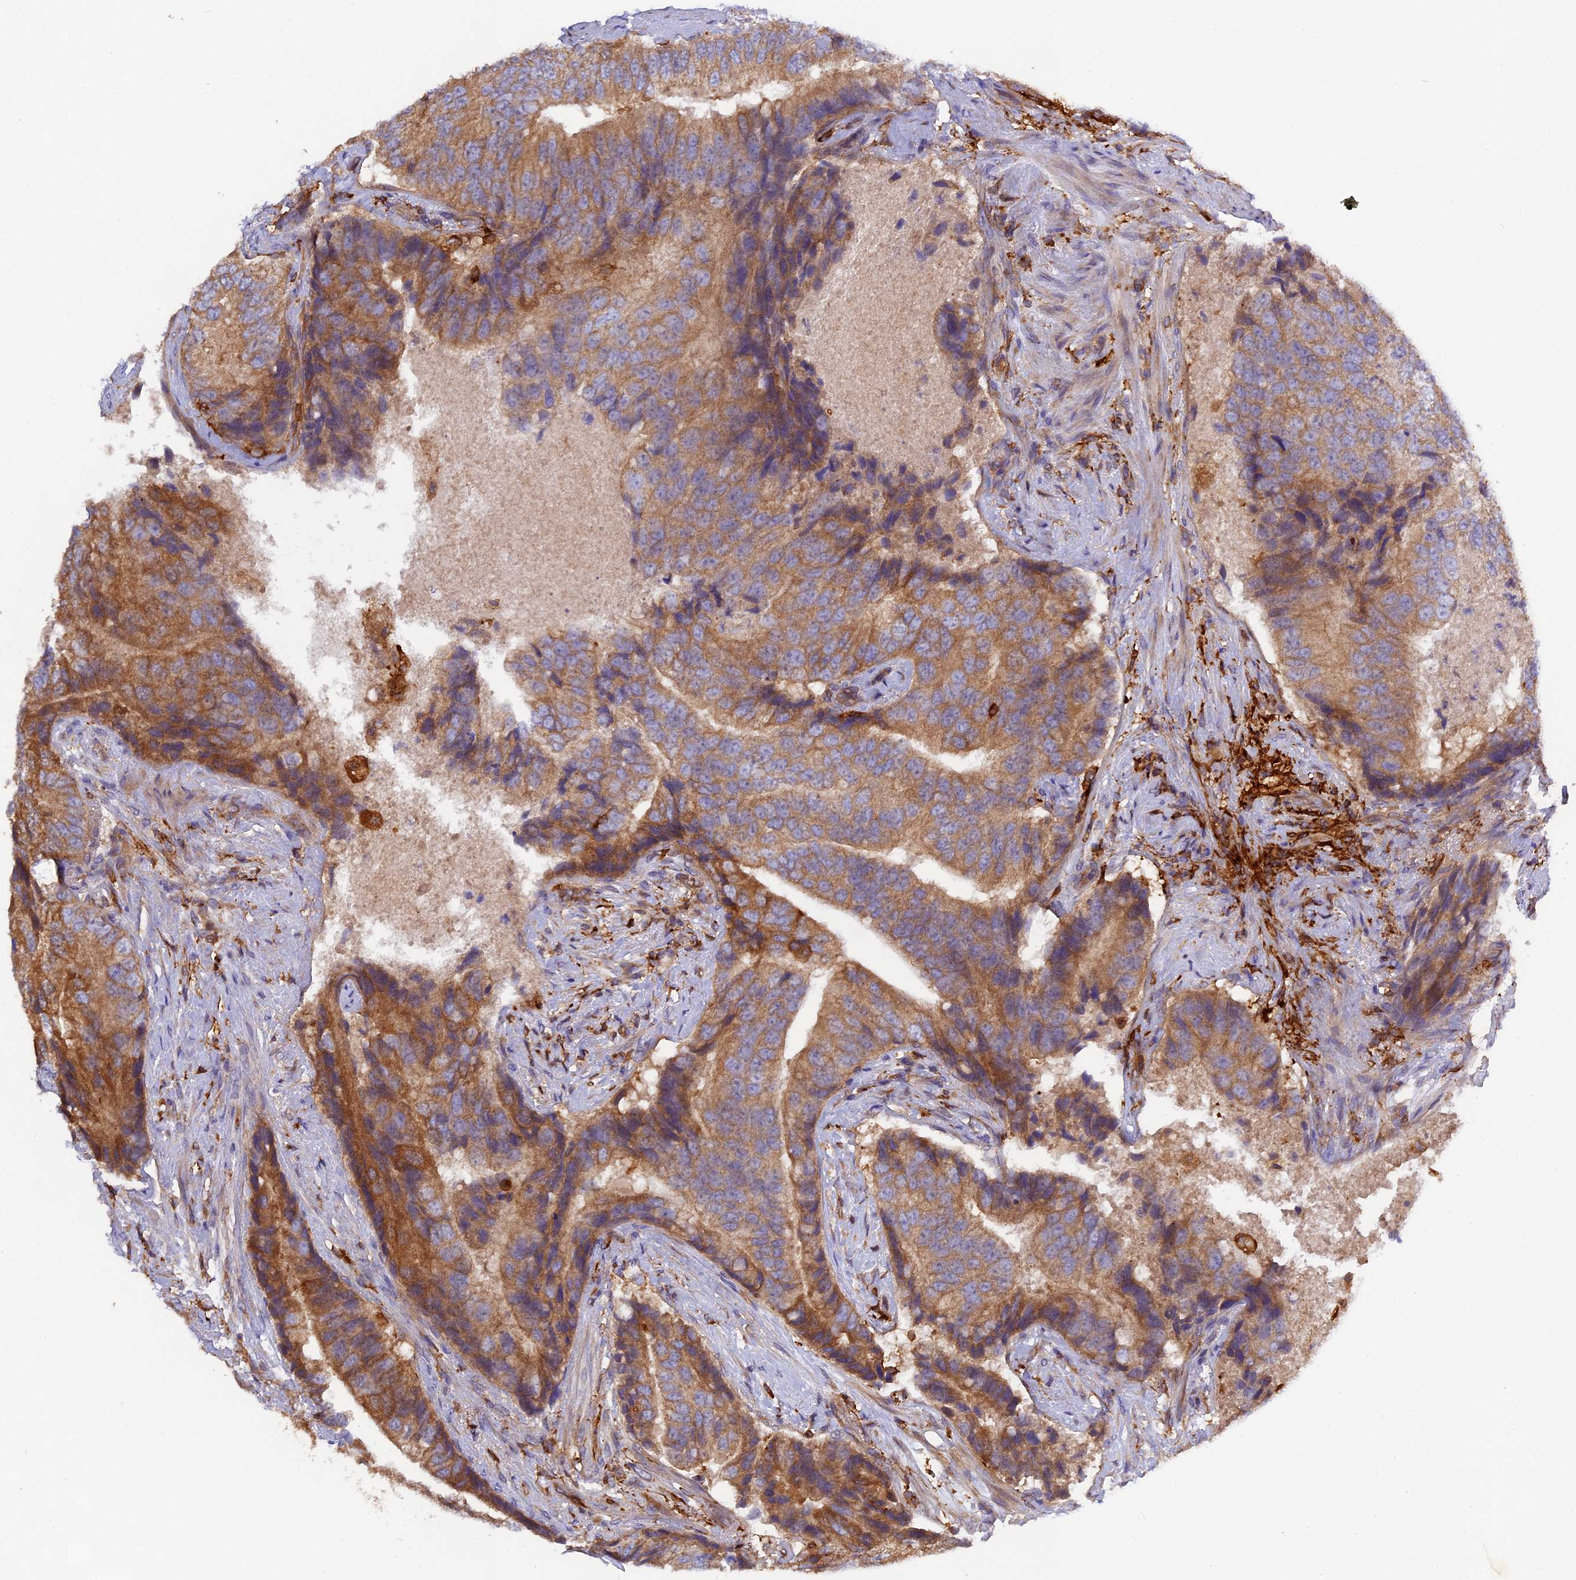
{"staining": {"intensity": "strong", "quantity": ">75%", "location": "cytoplasmic/membranous"}, "tissue": "prostate cancer", "cell_type": "Tumor cells", "image_type": "cancer", "snomed": [{"axis": "morphology", "description": "Adenocarcinoma, High grade"}, {"axis": "topography", "description": "Prostate"}], "caption": "Immunohistochemical staining of human prostate adenocarcinoma (high-grade) reveals high levels of strong cytoplasmic/membranous protein staining in about >75% of tumor cells.", "gene": "MYO9B", "patient": {"sex": "male", "age": 70}}